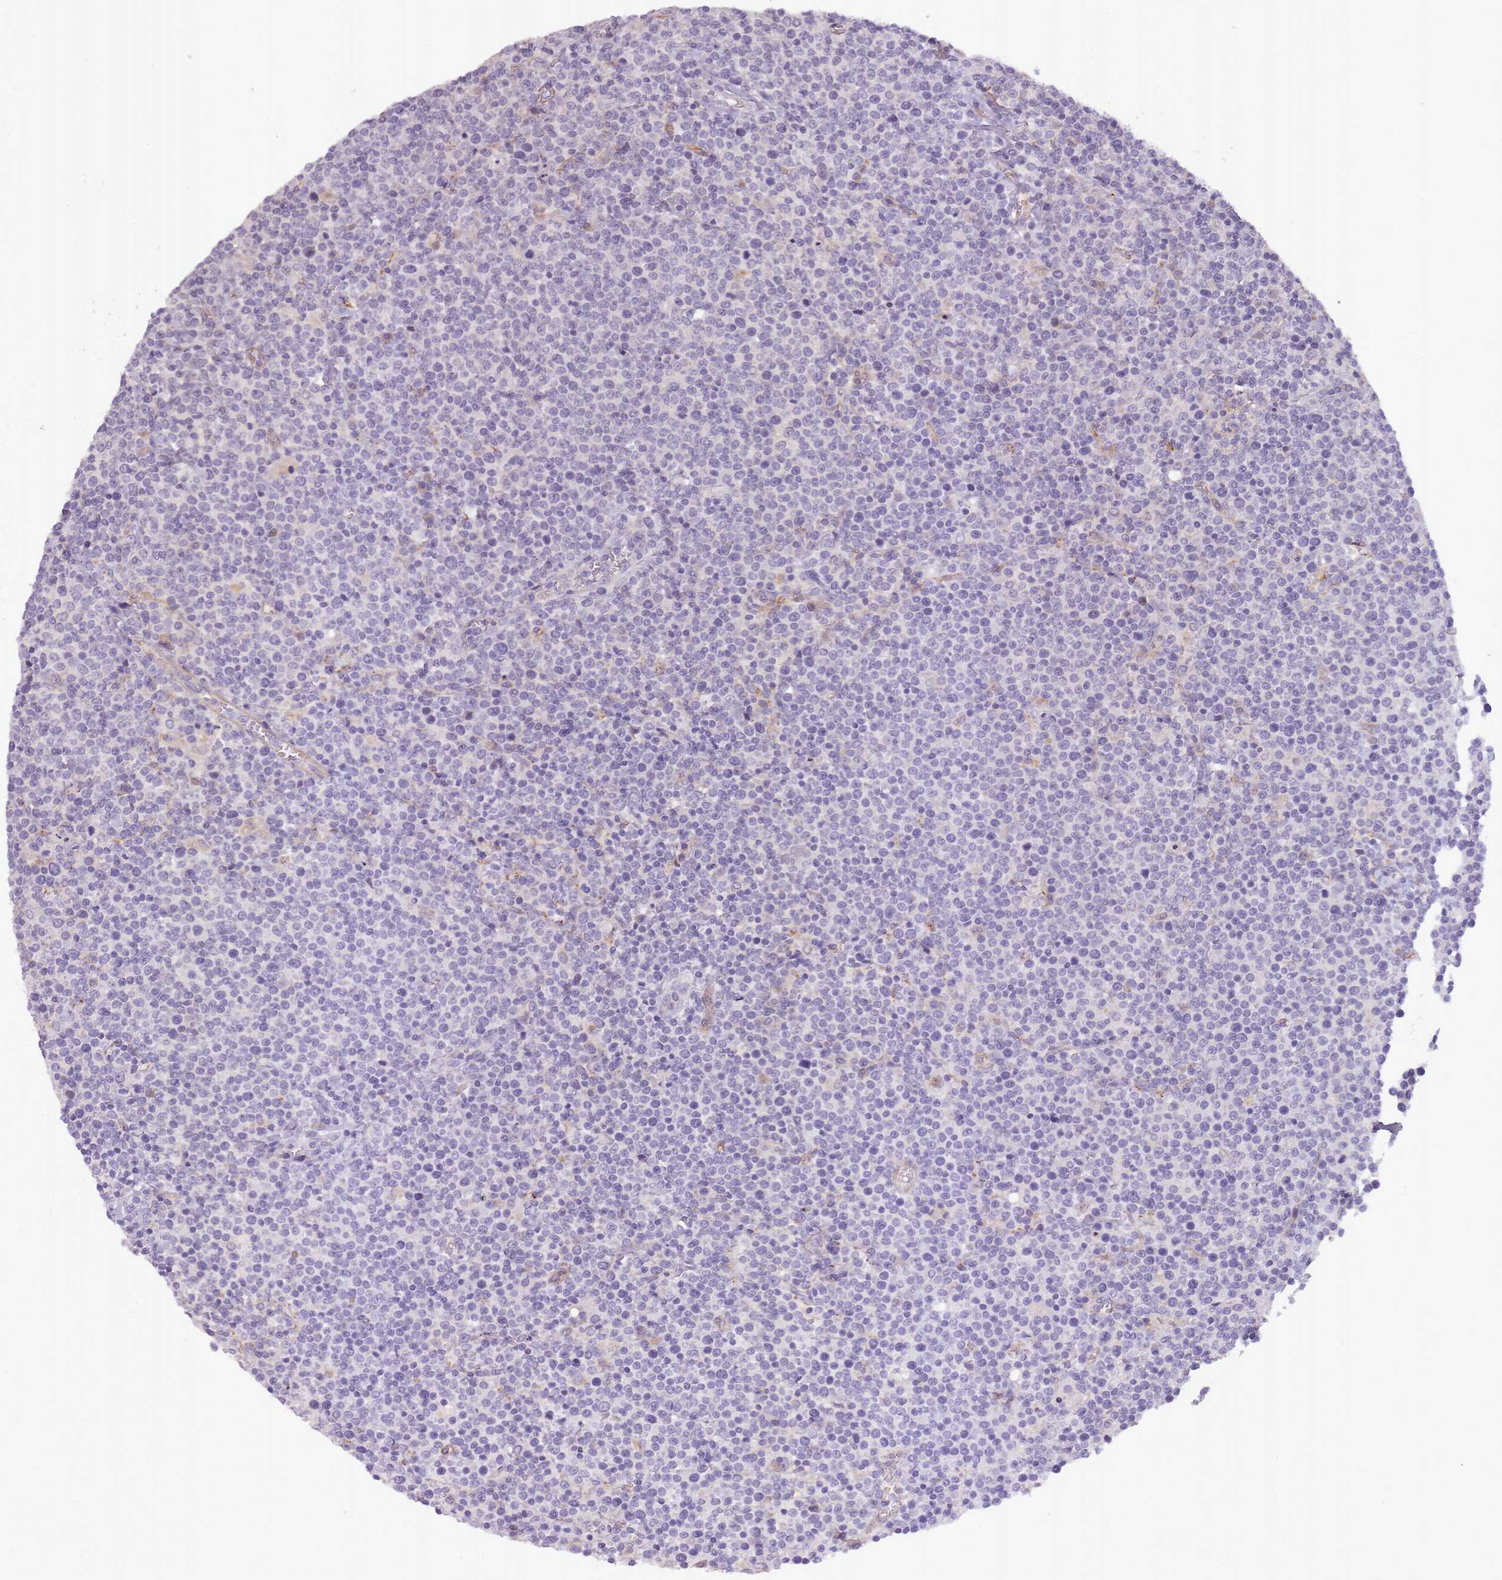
{"staining": {"intensity": "negative", "quantity": "none", "location": "none"}, "tissue": "lymphoma", "cell_type": "Tumor cells", "image_type": "cancer", "snomed": [{"axis": "morphology", "description": "Malignant lymphoma, non-Hodgkin's type, High grade"}, {"axis": "topography", "description": "Lymph node"}], "caption": "High power microscopy histopathology image of an immunohistochemistry (IHC) histopathology image of lymphoma, revealing no significant positivity in tumor cells.", "gene": "SLC8A2", "patient": {"sex": "male", "age": 61}}